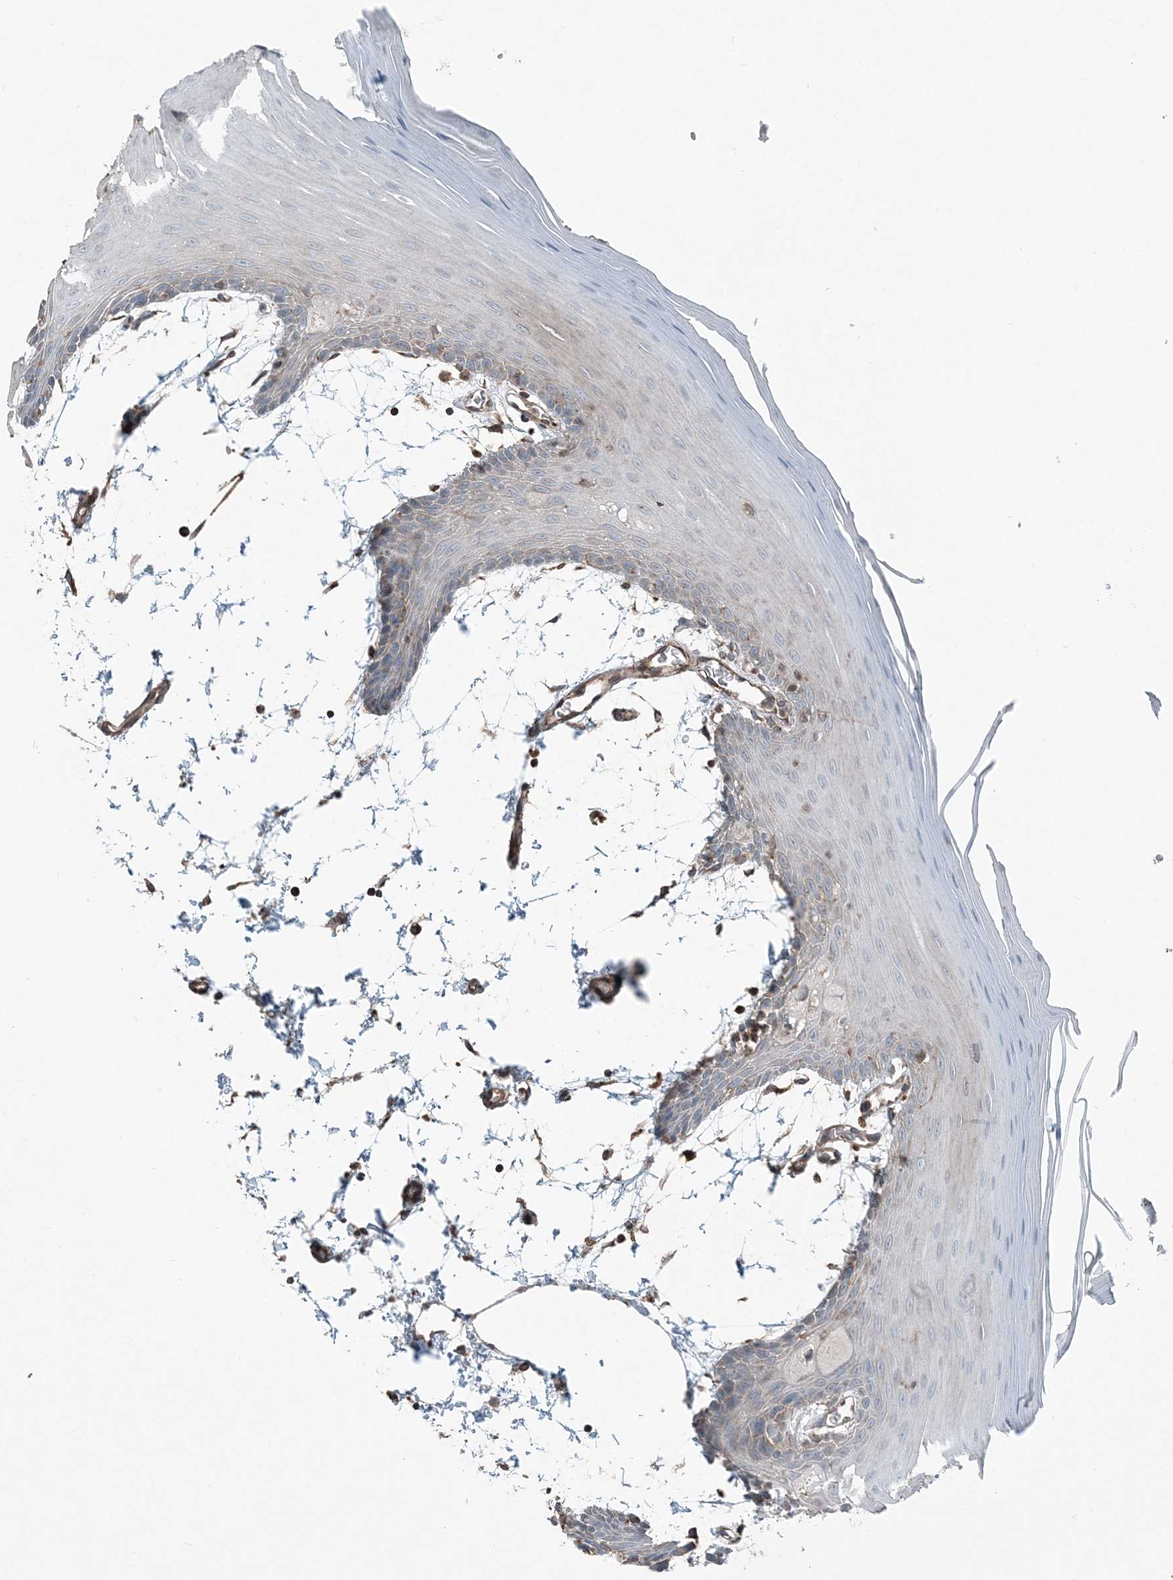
{"staining": {"intensity": "weak", "quantity": "25%-75%", "location": "cytoplasmic/membranous"}, "tissue": "oral mucosa", "cell_type": "Squamous epithelial cells", "image_type": "normal", "snomed": [{"axis": "morphology", "description": "Normal tissue, NOS"}, {"axis": "topography", "description": "Skeletal muscle"}, {"axis": "topography", "description": "Oral tissue"}, {"axis": "topography", "description": "Salivary gland"}, {"axis": "topography", "description": "Peripheral nerve tissue"}], "caption": "An image of human oral mucosa stained for a protein shows weak cytoplasmic/membranous brown staining in squamous epithelial cells. (DAB IHC, brown staining for protein, blue staining for nuclei).", "gene": "KY", "patient": {"sex": "male", "age": 54}}